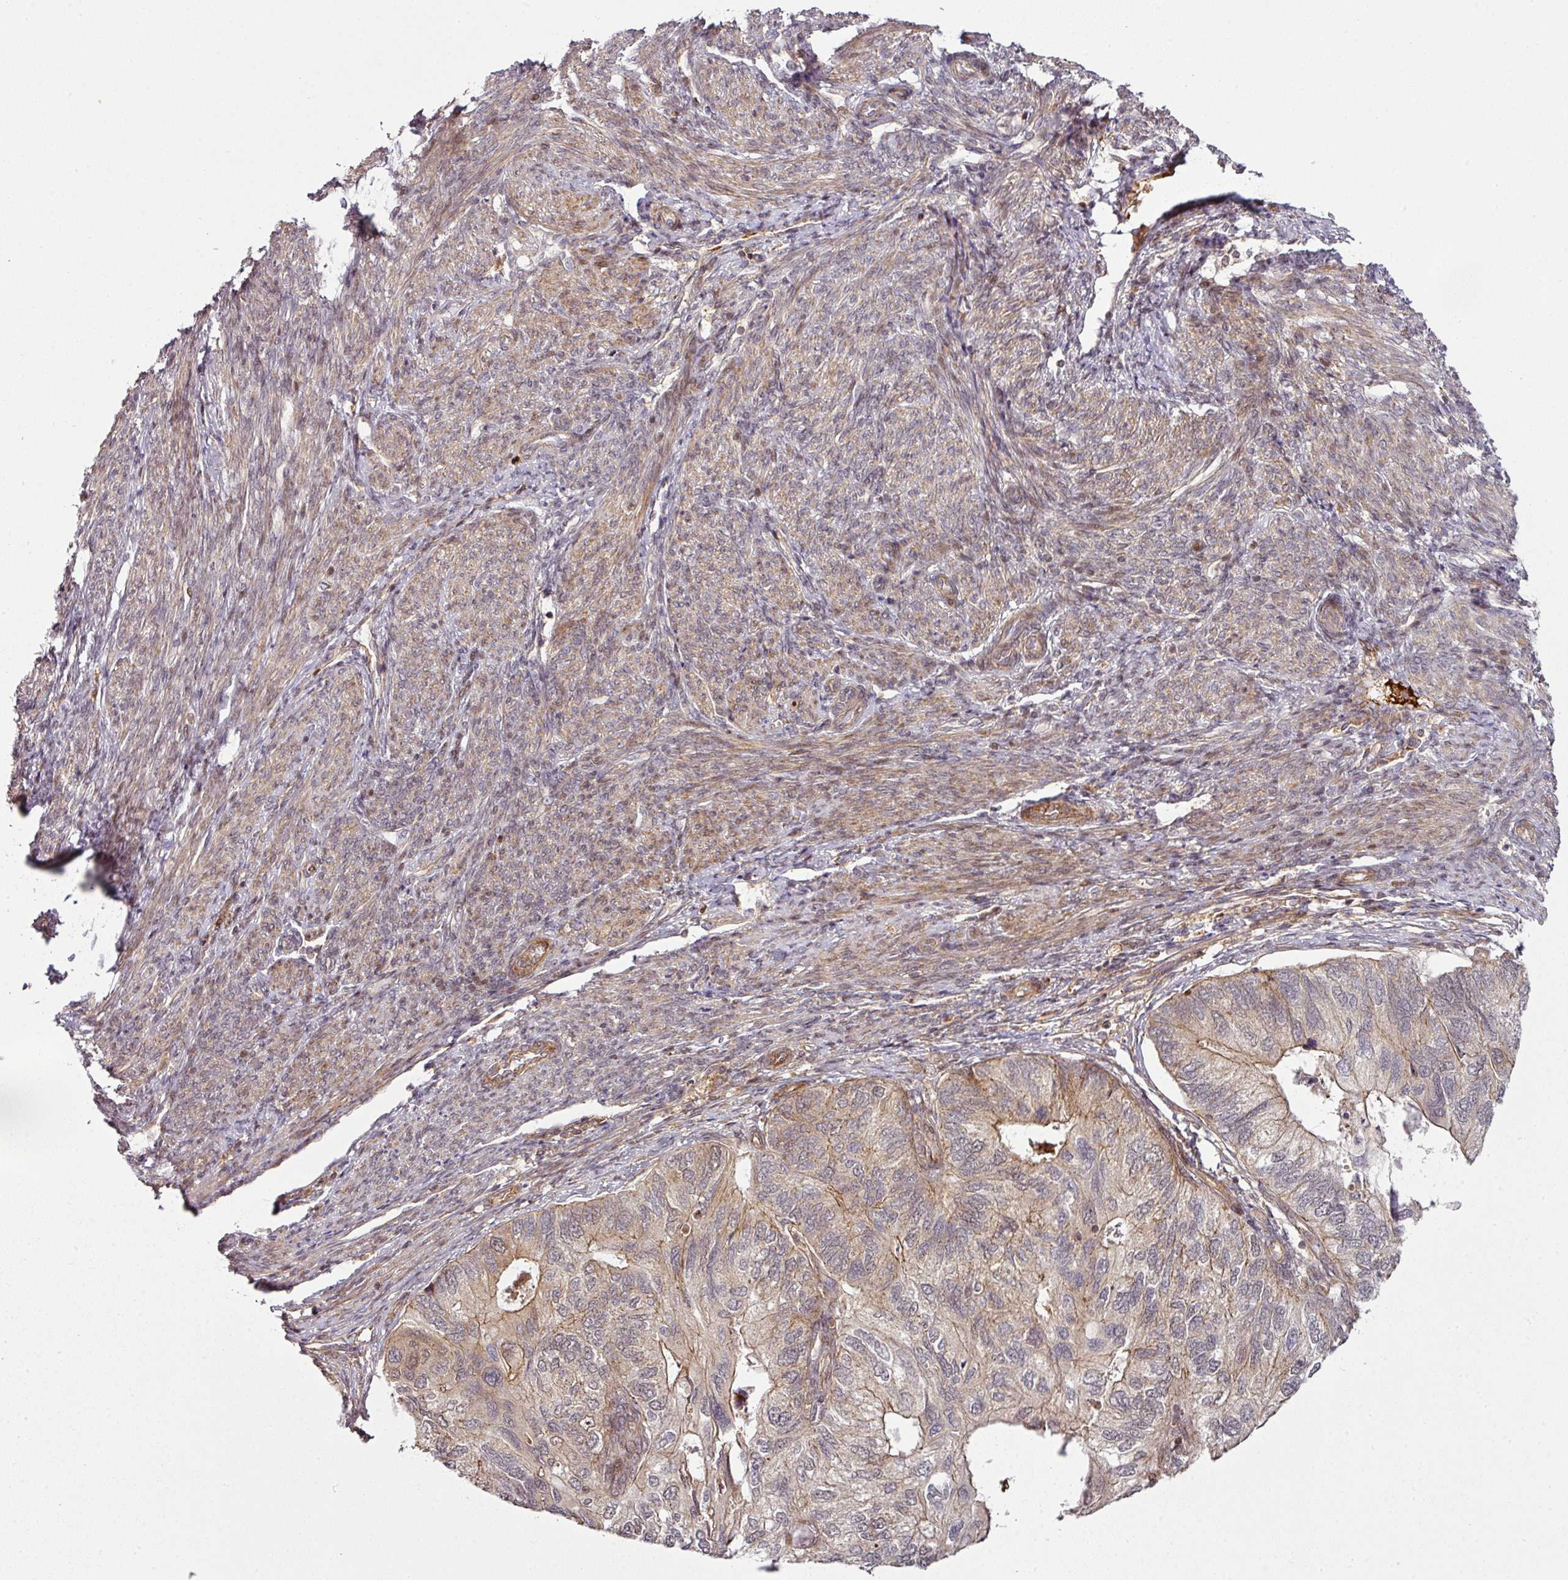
{"staining": {"intensity": "weak", "quantity": ">75%", "location": "cytoplasmic/membranous"}, "tissue": "endometrial cancer", "cell_type": "Tumor cells", "image_type": "cancer", "snomed": [{"axis": "morphology", "description": "Carcinoma, NOS"}, {"axis": "topography", "description": "Uterus"}], "caption": "Human endometrial cancer (carcinoma) stained with a brown dye demonstrates weak cytoplasmic/membranous positive expression in approximately >75% of tumor cells.", "gene": "ATAT1", "patient": {"sex": "female", "age": 76}}